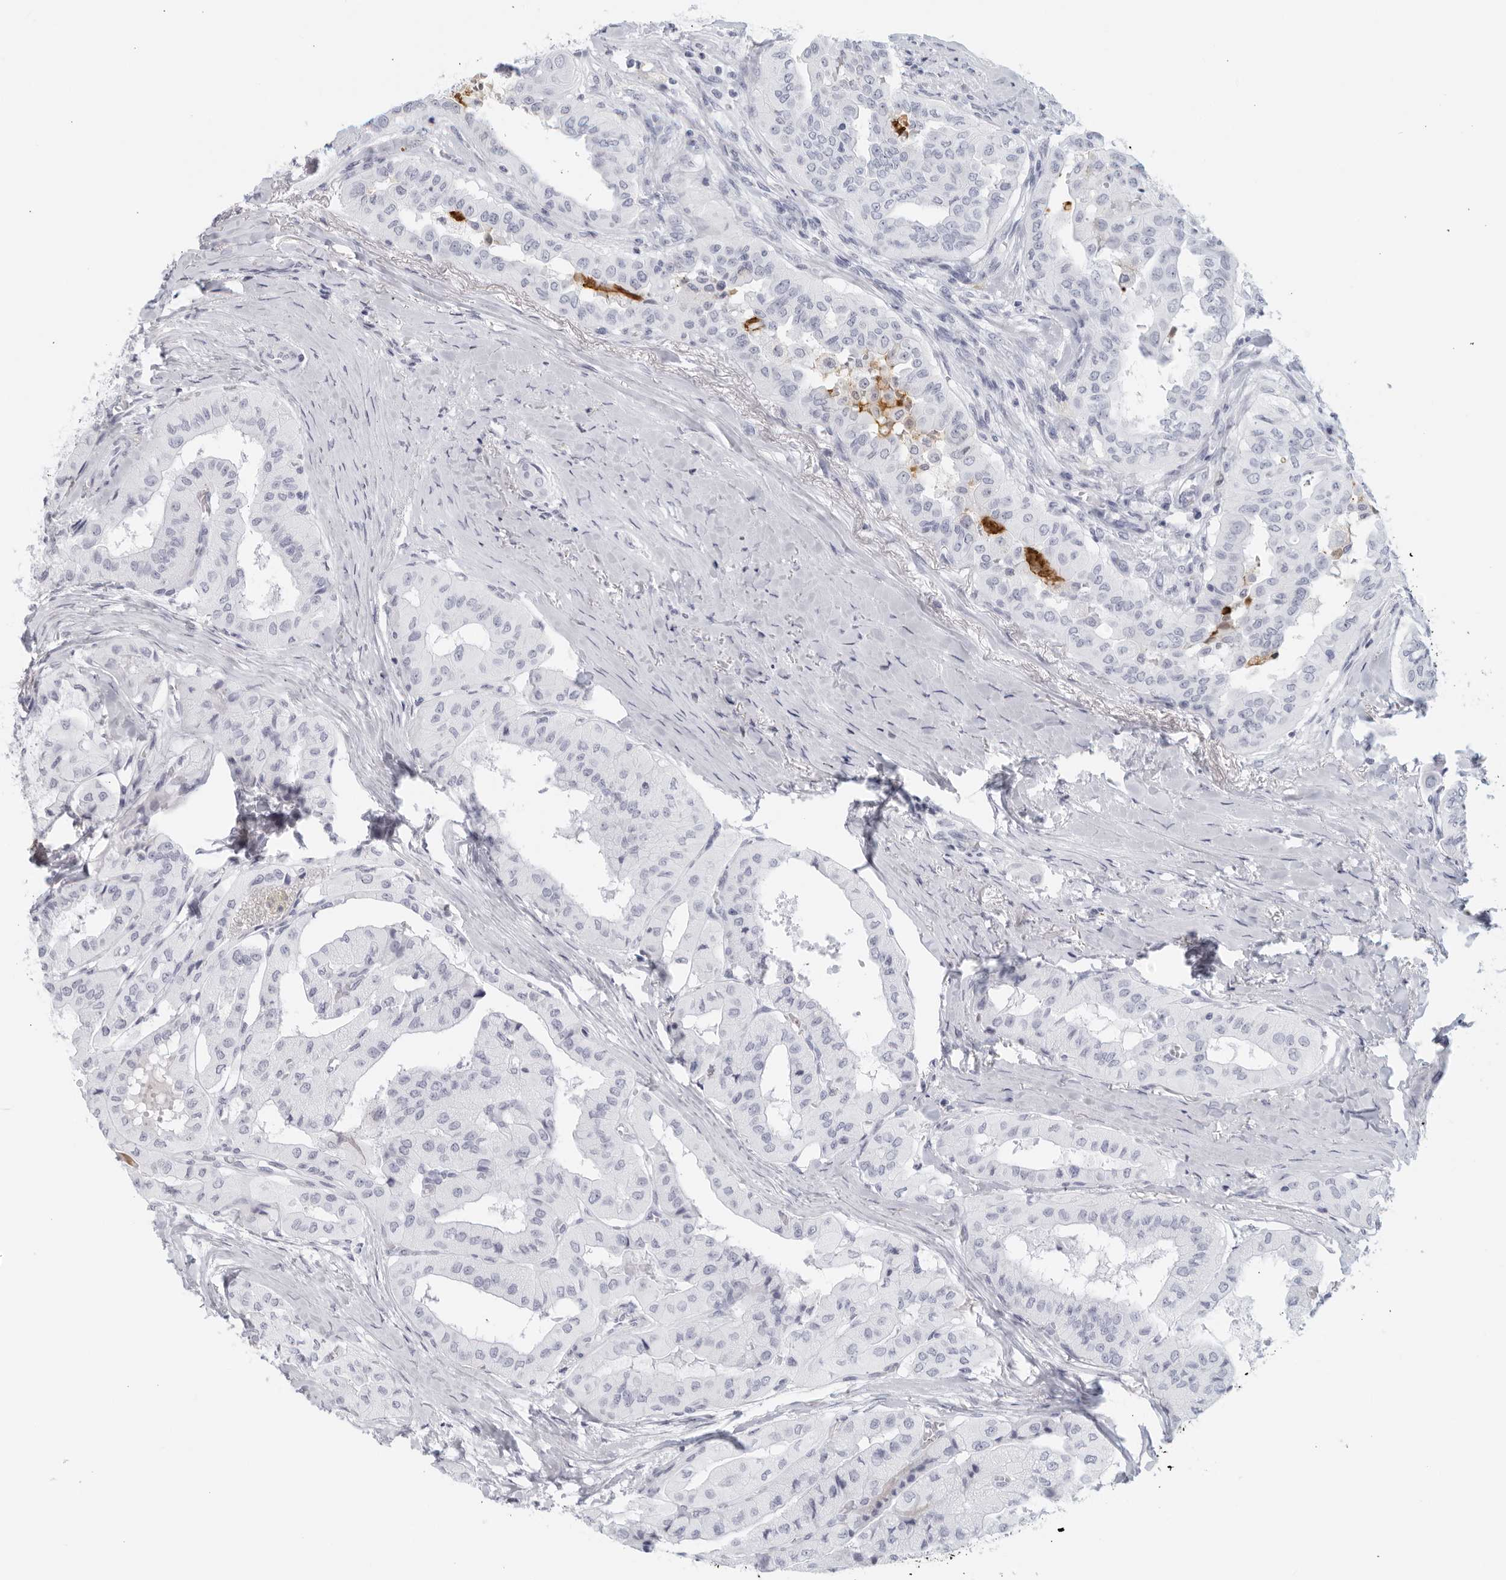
{"staining": {"intensity": "negative", "quantity": "none", "location": "none"}, "tissue": "thyroid cancer", "cell_type": "Tumor cells", "image_type": "cancer", "snomed": [{"axis": "morphology", "description": "Papillary adenocarcinoma, NOS"}, {"axis": "topography", "description": "Thyroid gland"}], "caption": "A micrograph of human papillary adenocarcinoma (thyroid) is negative for staining in tumor cells.", "gene": "FGG", "patient": {"sex": "female", "age": 59}}